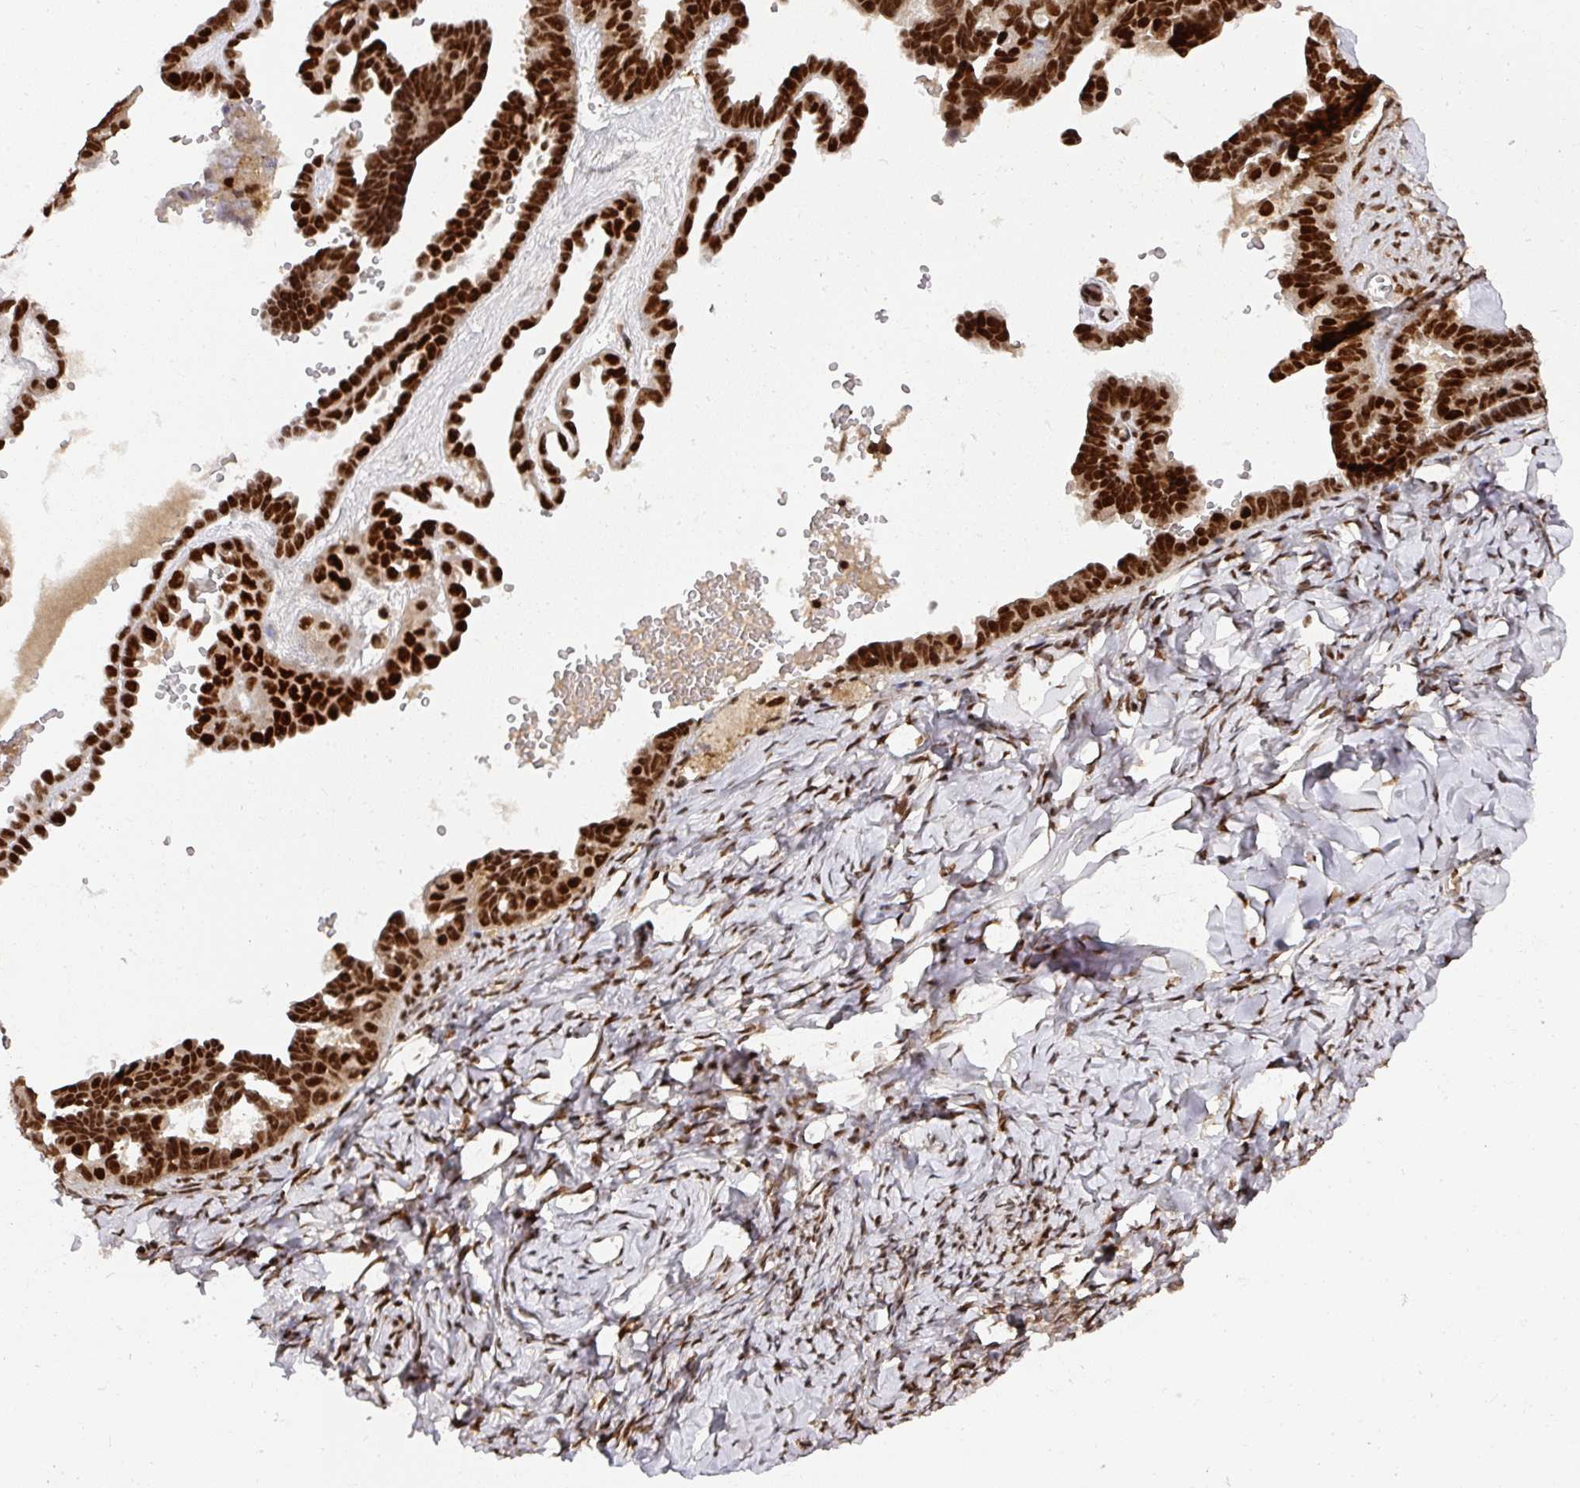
{"staining": {"intensity": "strong", "quantity": ">75%", "location": "nuclear"}, "tissue": "ovarian cancer", "cell_type": "Tumor cells", "image_type": "cancer", "snomed": [{"axis": "morphology", "description": "Cystadenocarcinoma, serous, NOS"}, {"axis": "topography", "description": "Ovary"}], "caption": "This photomicrograph shows IHC staining of ovarian cancer, with high strong nuclear staining in about >75% of tumor cells.", "gene": "DIDO1", "patient": {"sex": "female", "age": 69}}